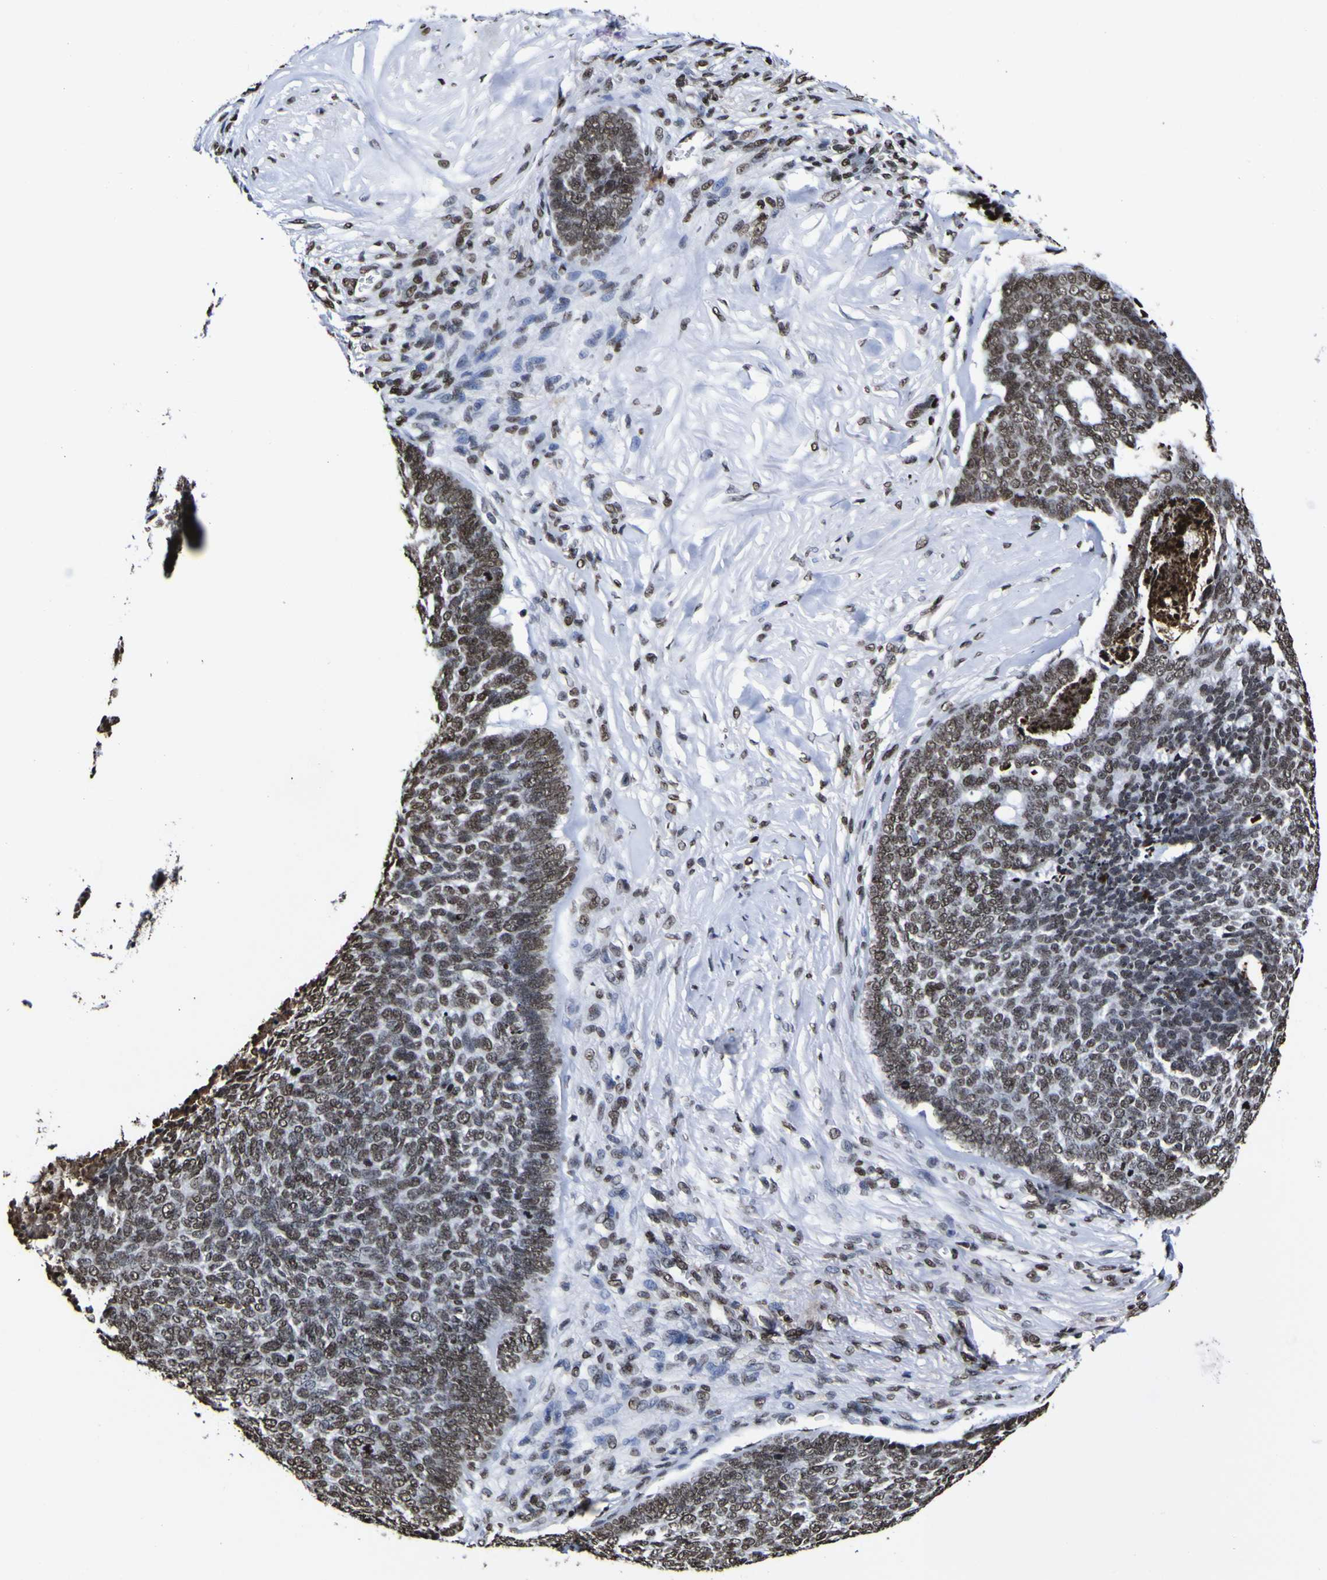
{"staining": {"intensity": "moderate", "quantity": ">75%", "location": "nuclear"}, "tissue": "skin cancer", "cell_type": "Tumor cells", "image_type": "cancer", "snomed": [{"axis": "morphology", "description": "Basal cell carcinoma"}, {"axis": "topography", "description": "Skin"}], "caption": "Skin basal cell carcinoma stained for a protein (brown) displays moderate nuclear positive expression in approximately >75% of tumor cells.", "gene": "PIAS1", "patient": {"sex": "male", "age": 84}}